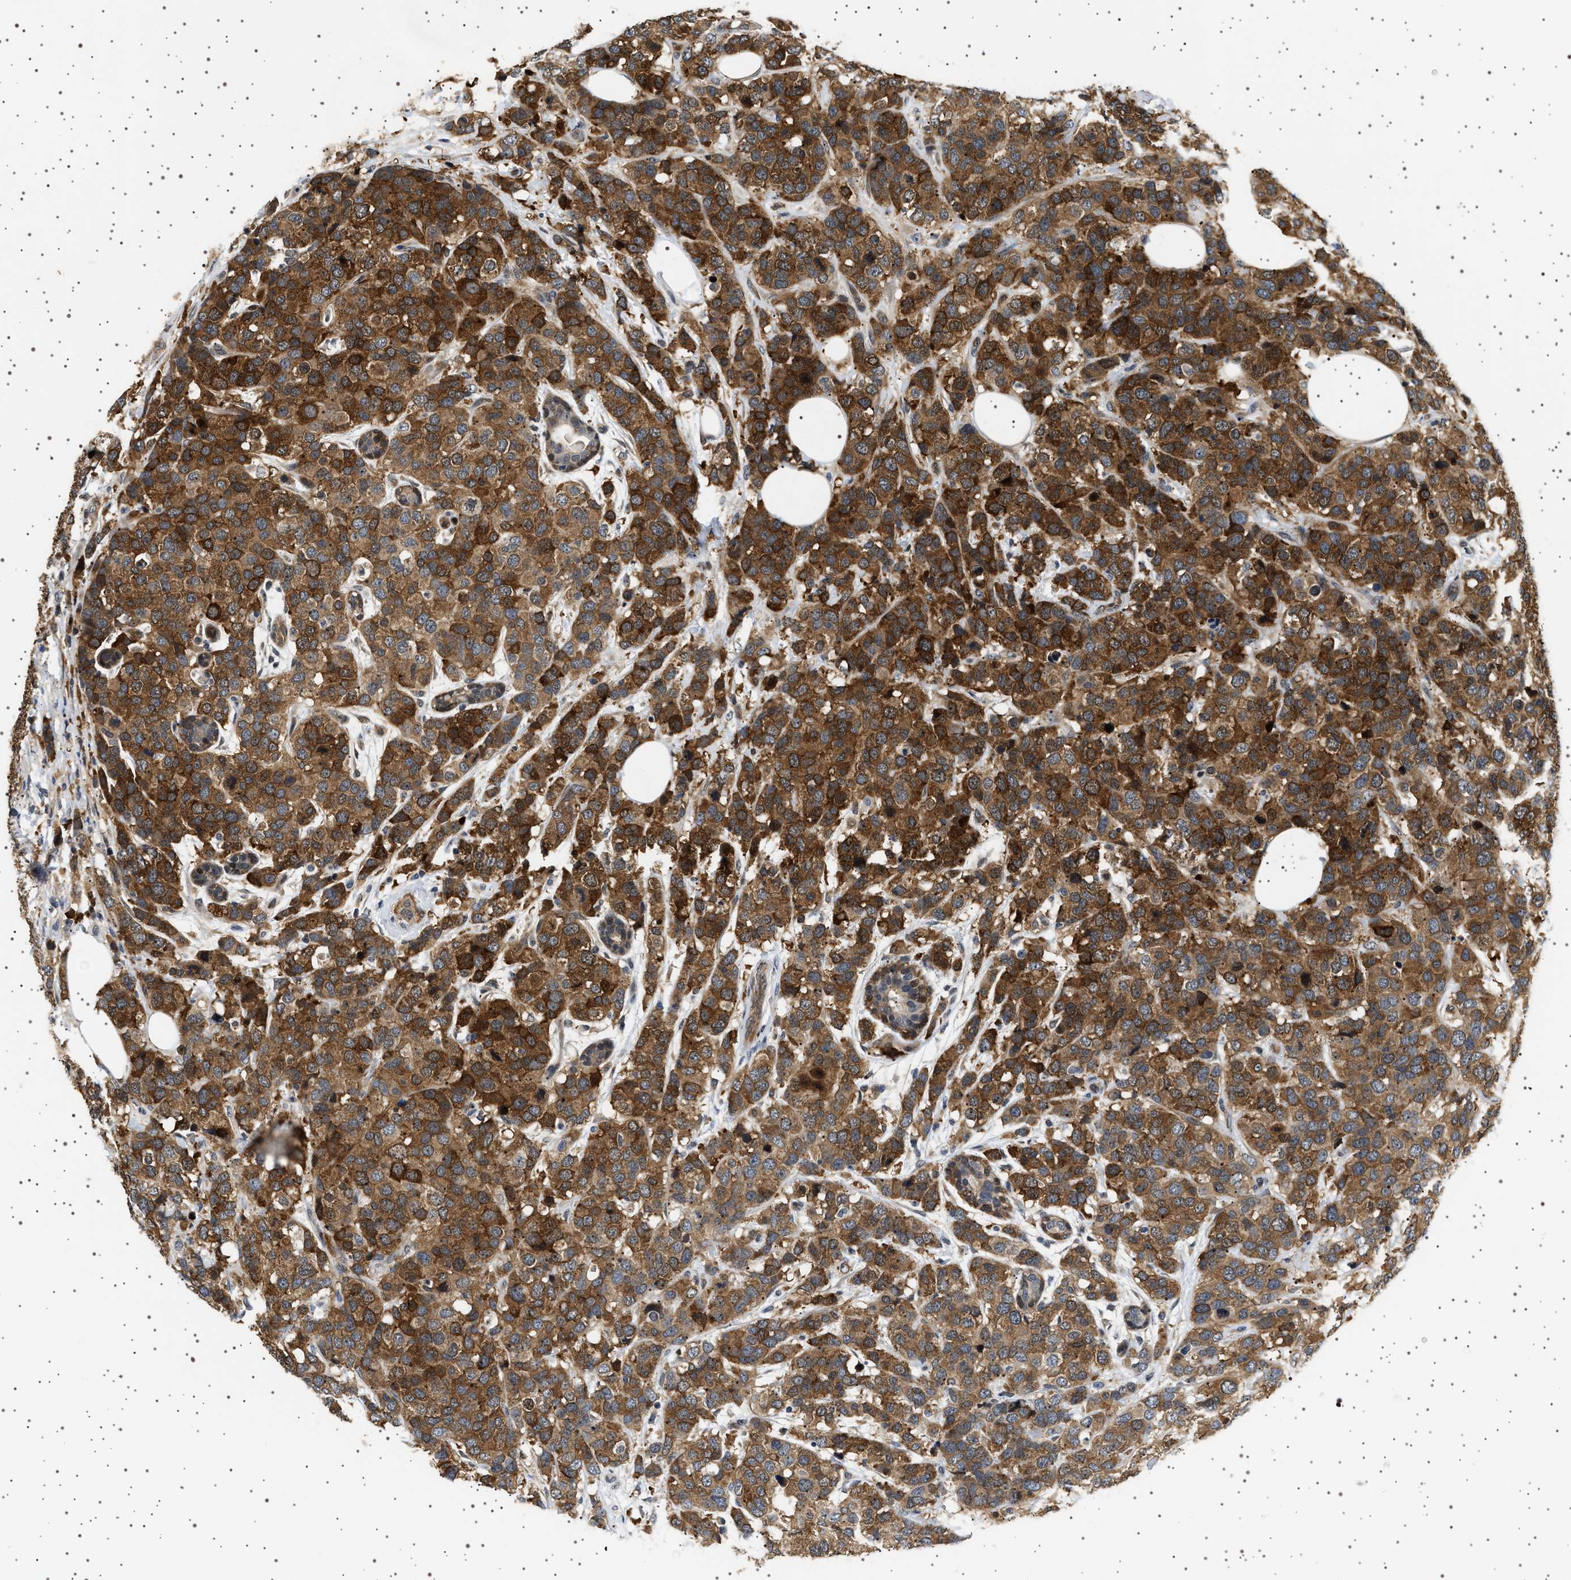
{"staining": {"intensity": "strong", "quantity": ">75%", "location": "cytoplasmic/membranous"}, "tissue": "breast cancer", "cell_type": "Tumor cells", "image_type": "cancer", "snomed": [{"axis": "morphology", "description": "Lobular carcinoma"}, {"axis": "topography", "description": "Breast"}], "caption": "Breast cancer (lobular carcinoma) tissue displays strong cytoplasmic/membranous staining in approximately >75% of tumor cells", "gene": "BAG3", "patient": {"sex": "female", "age": 59}}